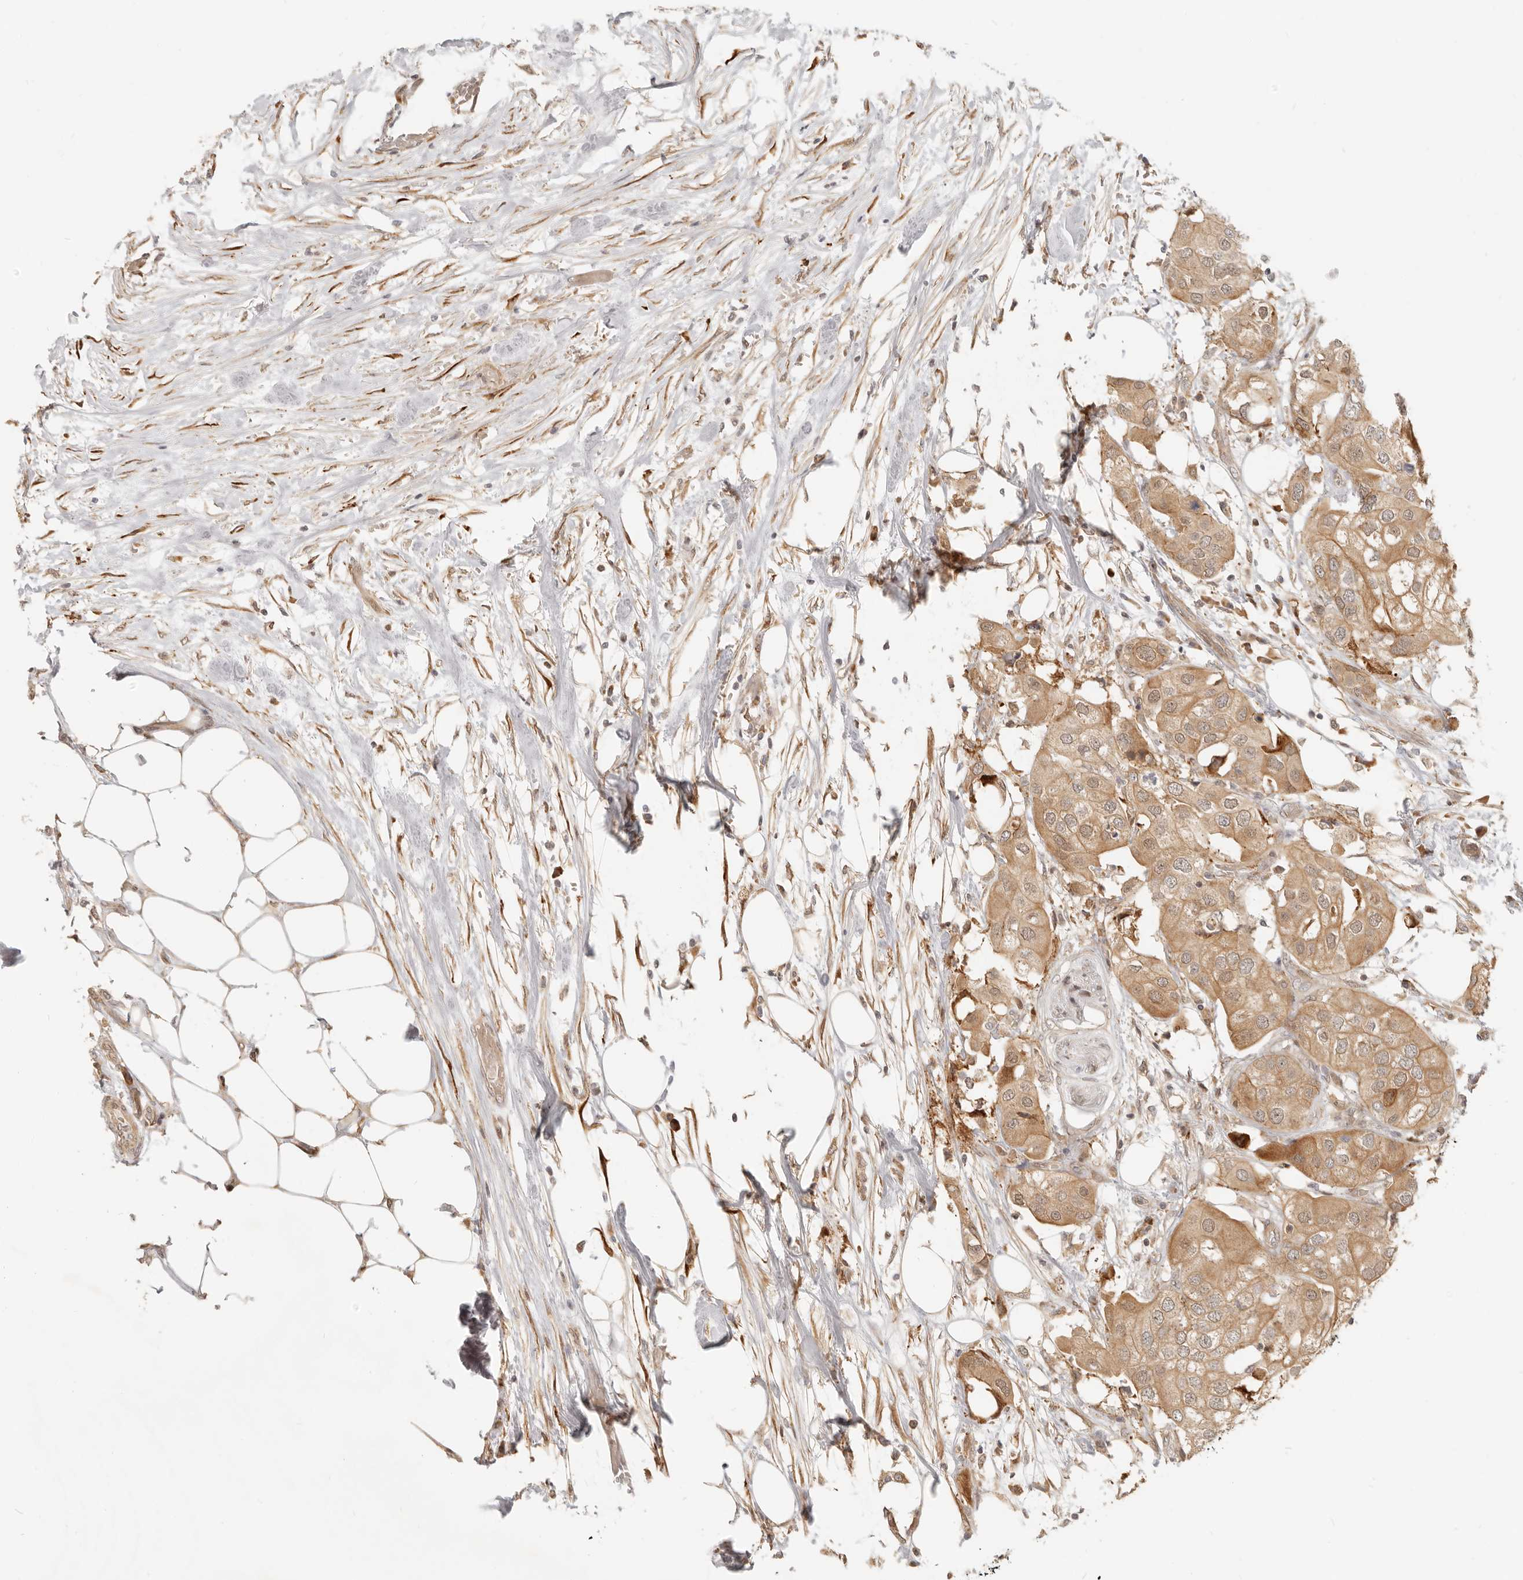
{"staining": {"intensity": "moderate", "quantity": ">75%", "location": "cytoplasmic/membranous"}, "tissue": "urothelial cancer", "cell_type": "Tumor cells", "image_type": "cancer", "snomed": [{"axis": "morphology", "description": "Urothelial carcinoma, High grade"}, {"axis": "topography", "description": "Urinary bladder"}], "caption": "A micrograph of urothelial cancer stained for a protein exhibits moderate cytoplasmic/membranous brown staining in tumor cells.", "gene": "TUFT1", "patient": {"sex": "male", "age": 64}}